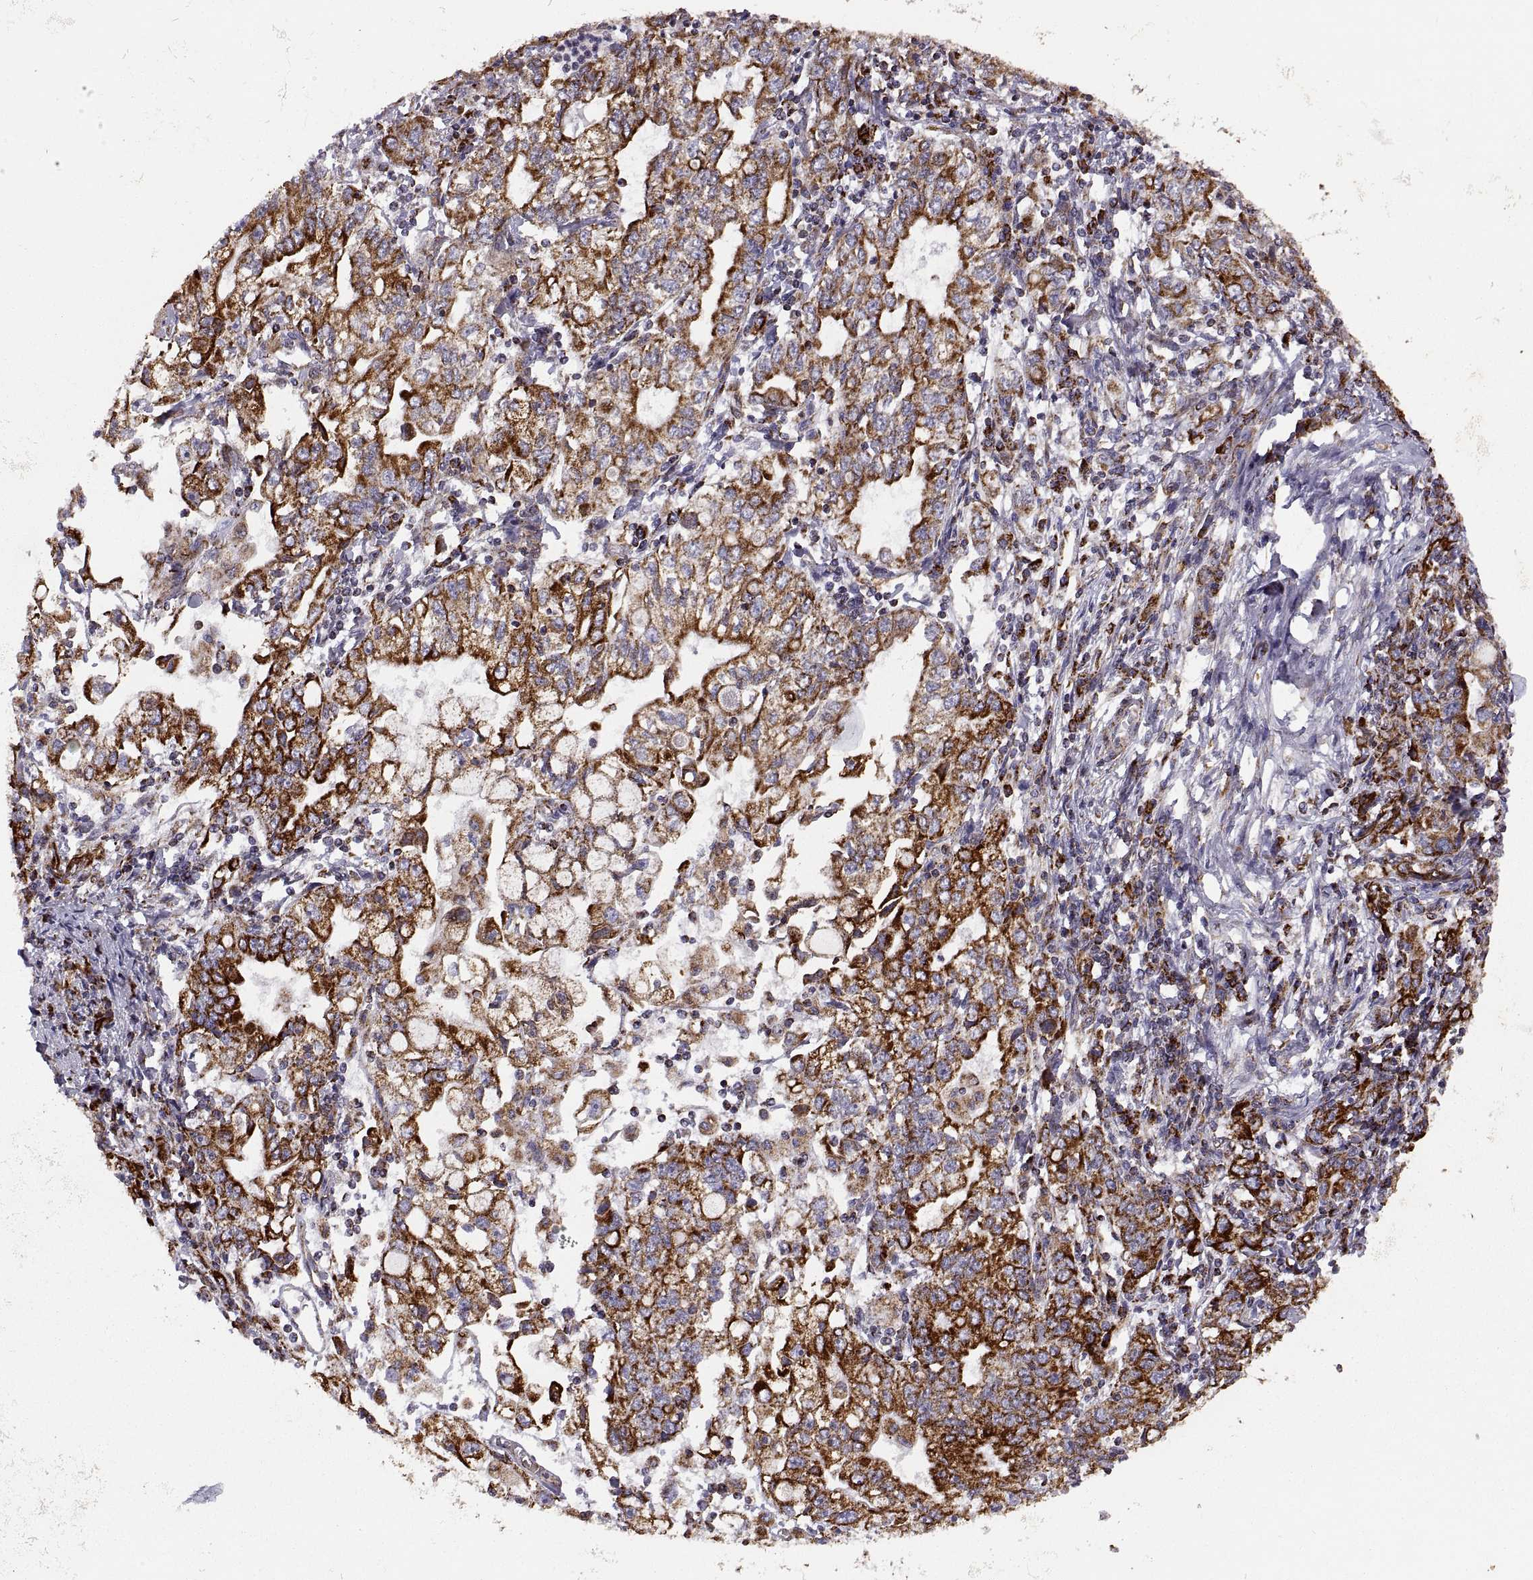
{"staining": {"intensity": "strong", "quantity": ">75%", "location": "cytoplasmic/membranous"}, "tissue": "stomach cancer", "cell_type": "Tumor cells", "image_type": "cancer", "snomed": [{"axis": "morphology", "description": "Adenocarcinoma, NOS"}, {"axis": "topography", "description": "Stomach, lower"}], "caption": "Protein expression analysis of adenocarcinoma (stomach) exhibits strong cytoplasmic/membranous staining in about >75% of tumor cells.", "gene": "ARSD", "patient": {"sex": "female", "age": 72}}